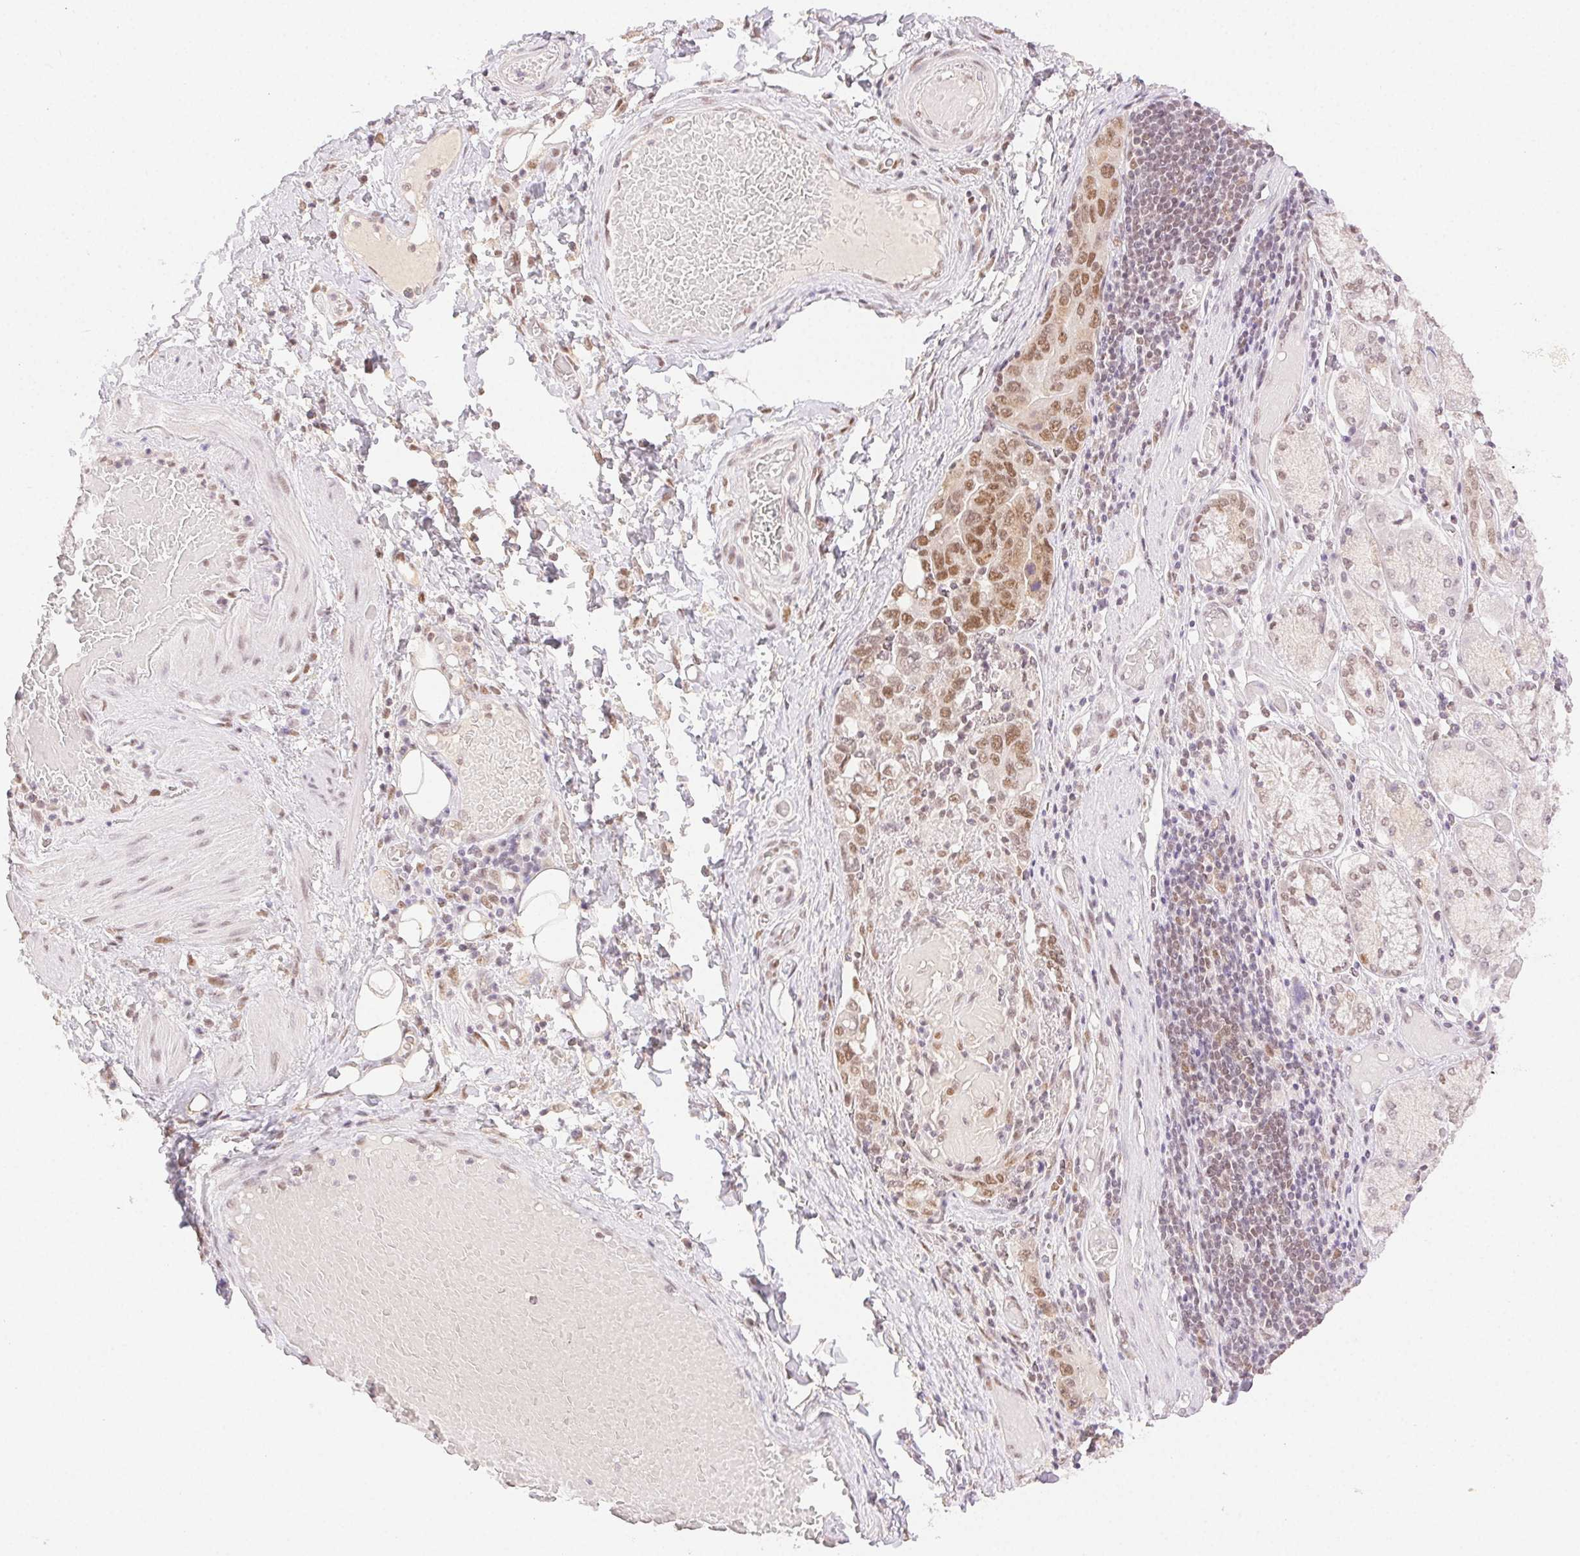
{"staining": {"intensity": "moderate", "quantity": ">75%", "location": "nuclear"}, "tissue": "stomach cancer", "cell_type": "Tumor cells", "image_type": "cancer", "snomed": [{"axis": "morphology", "description": "Adenocarcinoma, NOS"}, {"axis": "topography", "description": "Stomach, upper"}, {"axis": "topography", "description": "Stomach"}], "caption": "IHC histopathology image of neoplastic tissue: human adenocarcinoma (stomach) stained using immunohistochemistry (IHC) displays medium levels of moderate protein expression localized specifically in the nuclear of tumor cells, appearing as a nuclear brown color.", "gene": "H2AZ2", "patient": {"sex": "male", "age": 62}}